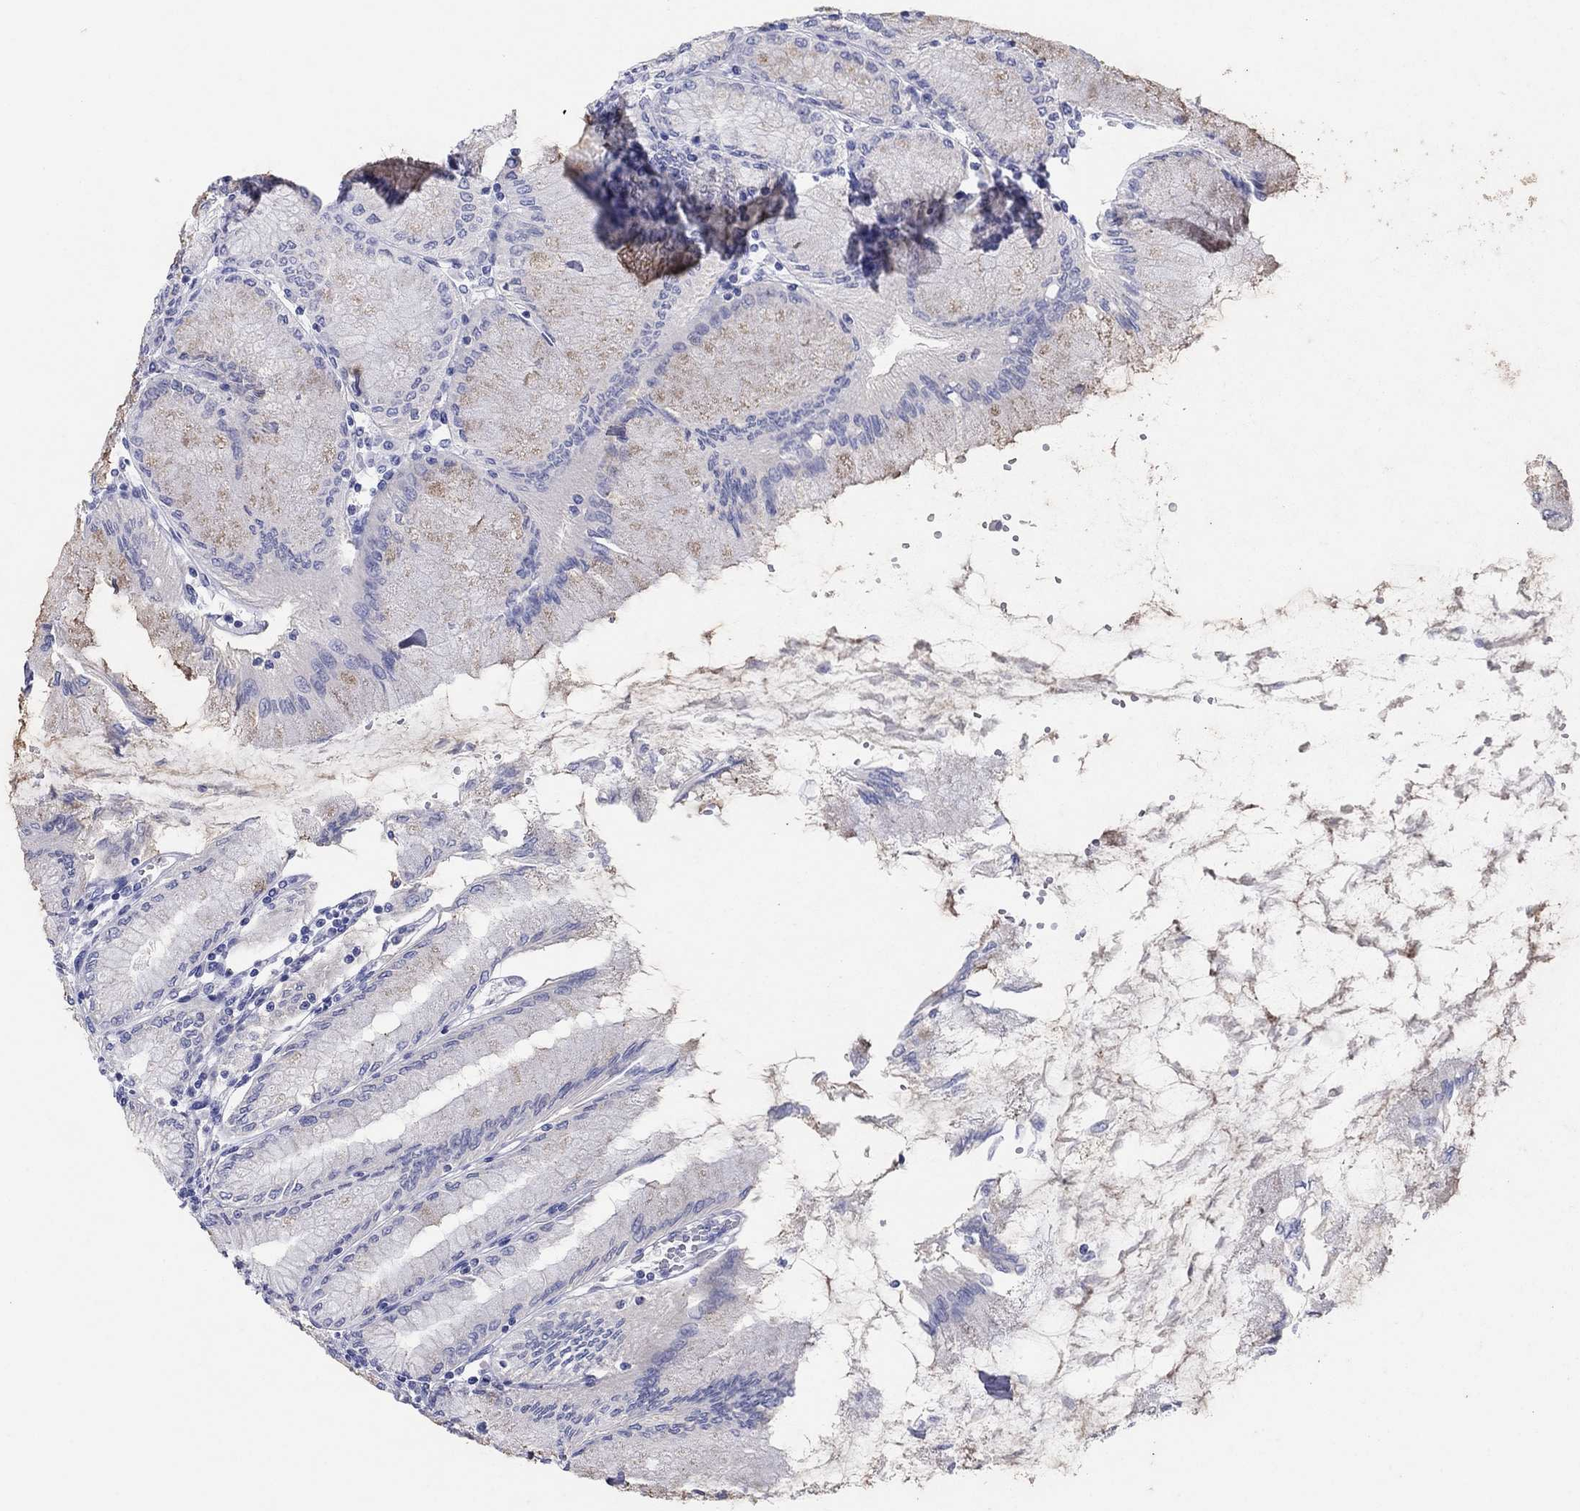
{"staining": {"intensity": "negative", "quantity": "none", "location": "none"}, "tissue": "stomach", "cell_type": "Glandular cells", "image_type": "normal", "snomed": [{"axis": "morphology", "description": "Normal tissue, NOS"}, {"axis": "topography", "description": "Skeletal muscle"}, {"axis": "topography", "description": "Stomach"}], "caption": "A photomicrograph of stomach stained for a protein exhibits no brown staining in glandular cells.", "gene": "ERICH3", "patient": {"sex": "female", "age": 57}}